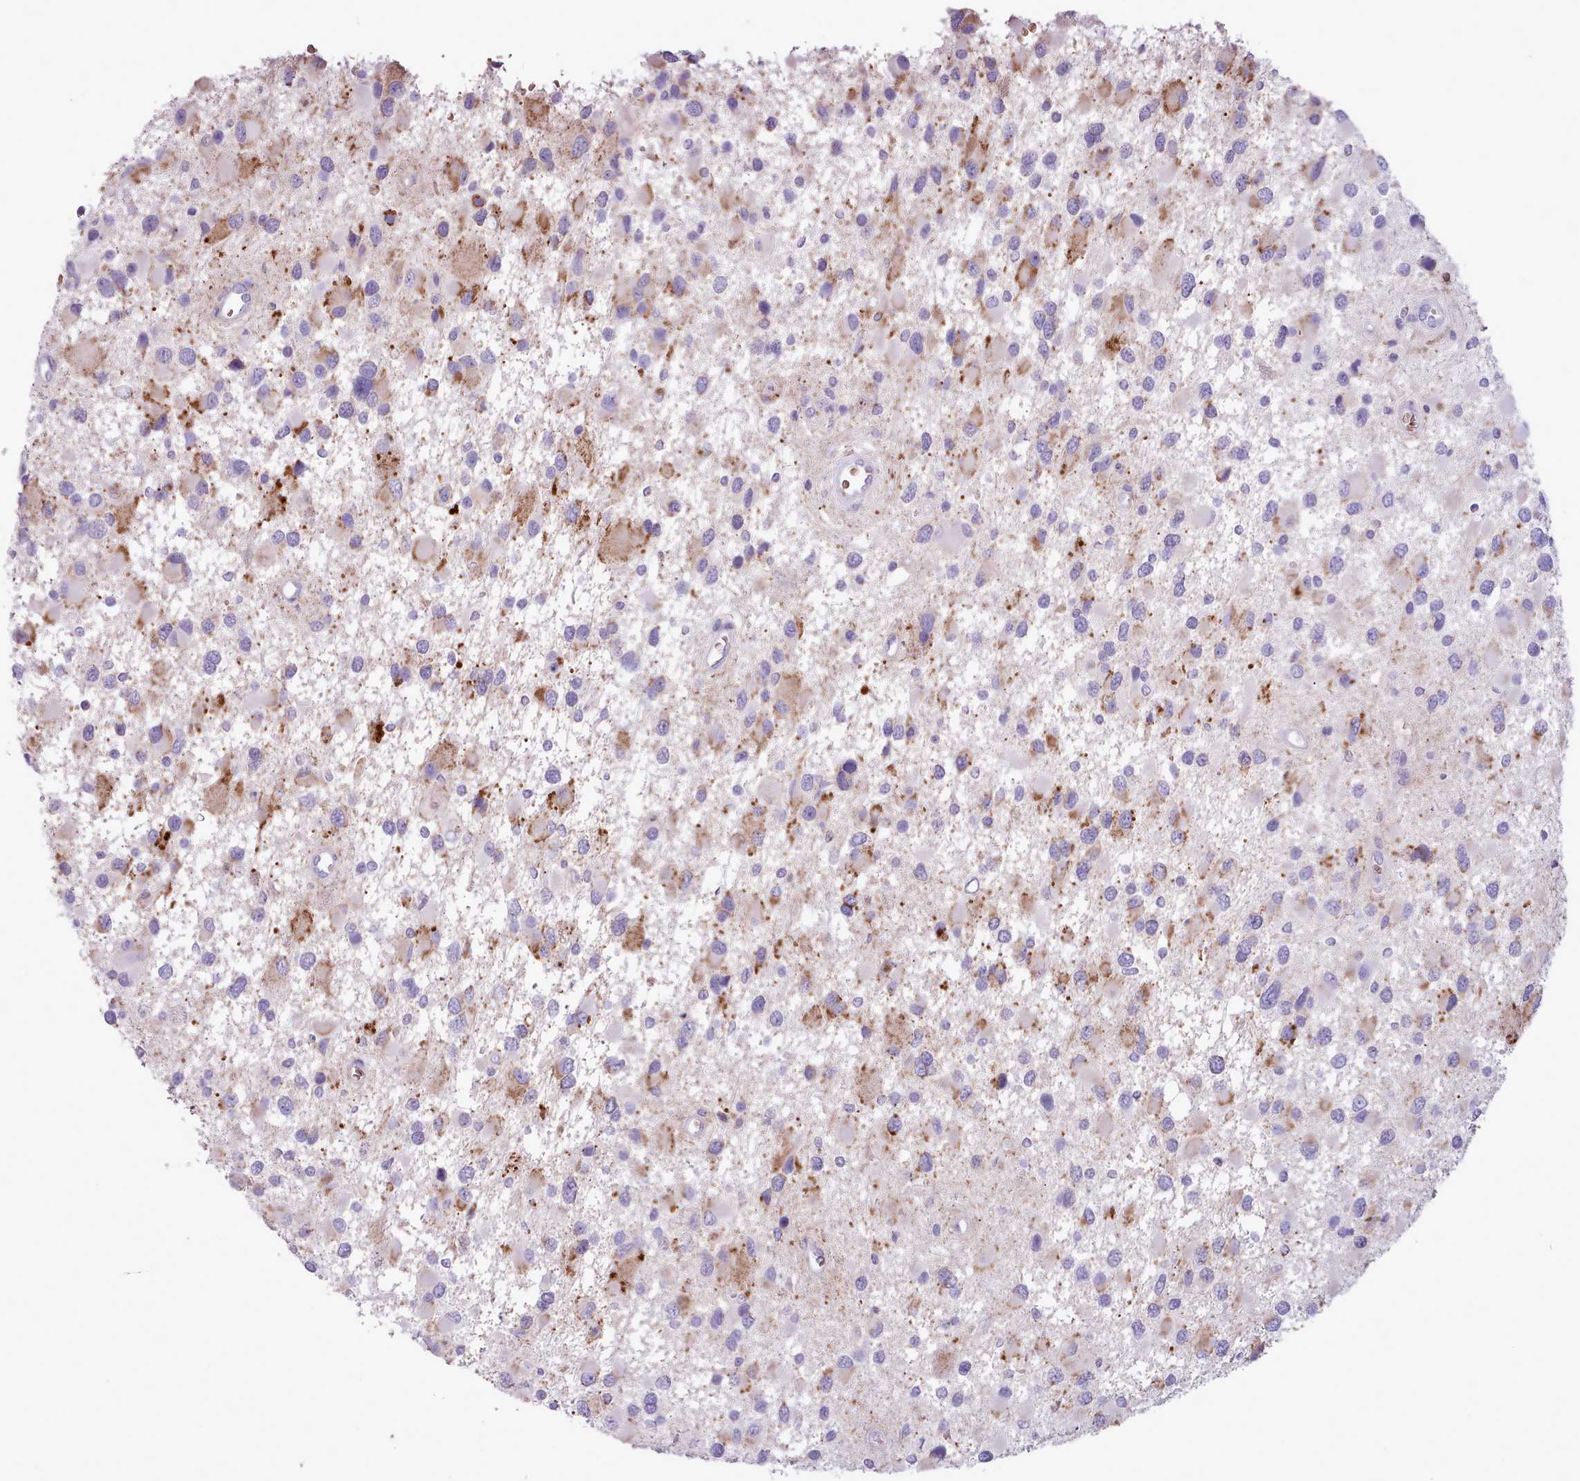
{"staining": {"intensity": "moderate", "quantity": "25%-75%", "location": "cytoplasmic/membranous"}, "tissue": "glioma", "cell_type": "Tumor cells", "image_type": "cancer", "snomed": [{"axis": "morphology", "description": "Glioma, malignant, High grade"}, {"axis": "topography", "description": "Brain"}], "caption": "IHC photomicrograph of human glioma stained for a protein (brown), which displays medium levels of moderate cytoplasmic/membranous expression in approximately 25%-75% of tumor cells.", "gene": "AK4", "patient": {"sex": "male", "age": 53}}